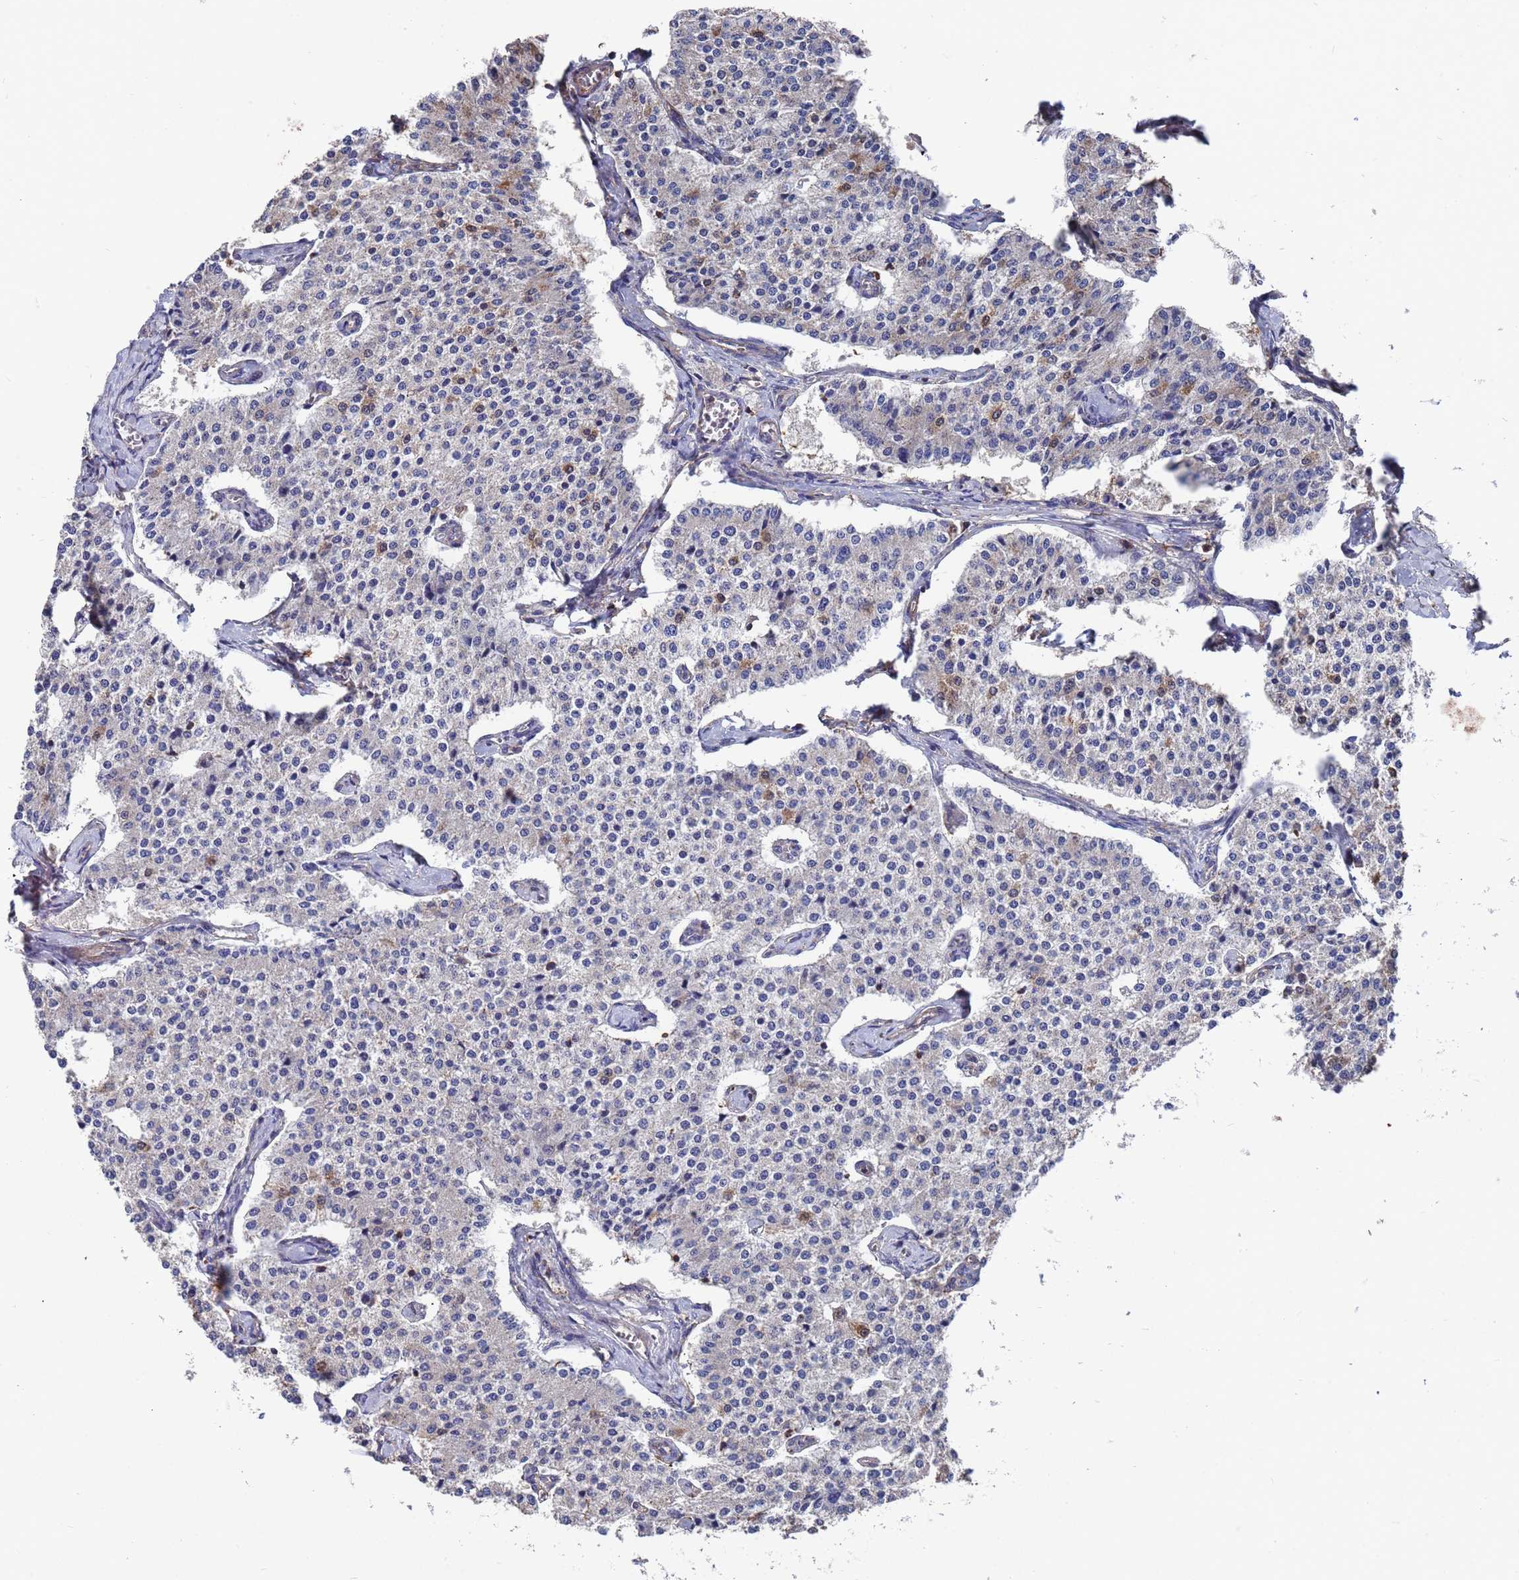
{"staining": {"intensity": "negative", "quantity": "none", "location": "none"}, "tissue": "carcinoid", "cell_type": "Tumor cells", "image_type": "cancer", "snomed": [{"axis": "morphology", "description": "Carcinoid, malignant, NOS"}, {"axis": "topography", "description": "Colon"}], "caption": "Micrograph shows no protein positivity in tumor cells of malignant carcinoid tissue.", "gene": "PYCR1", "patient": {"sex": "female", "age": 52}}